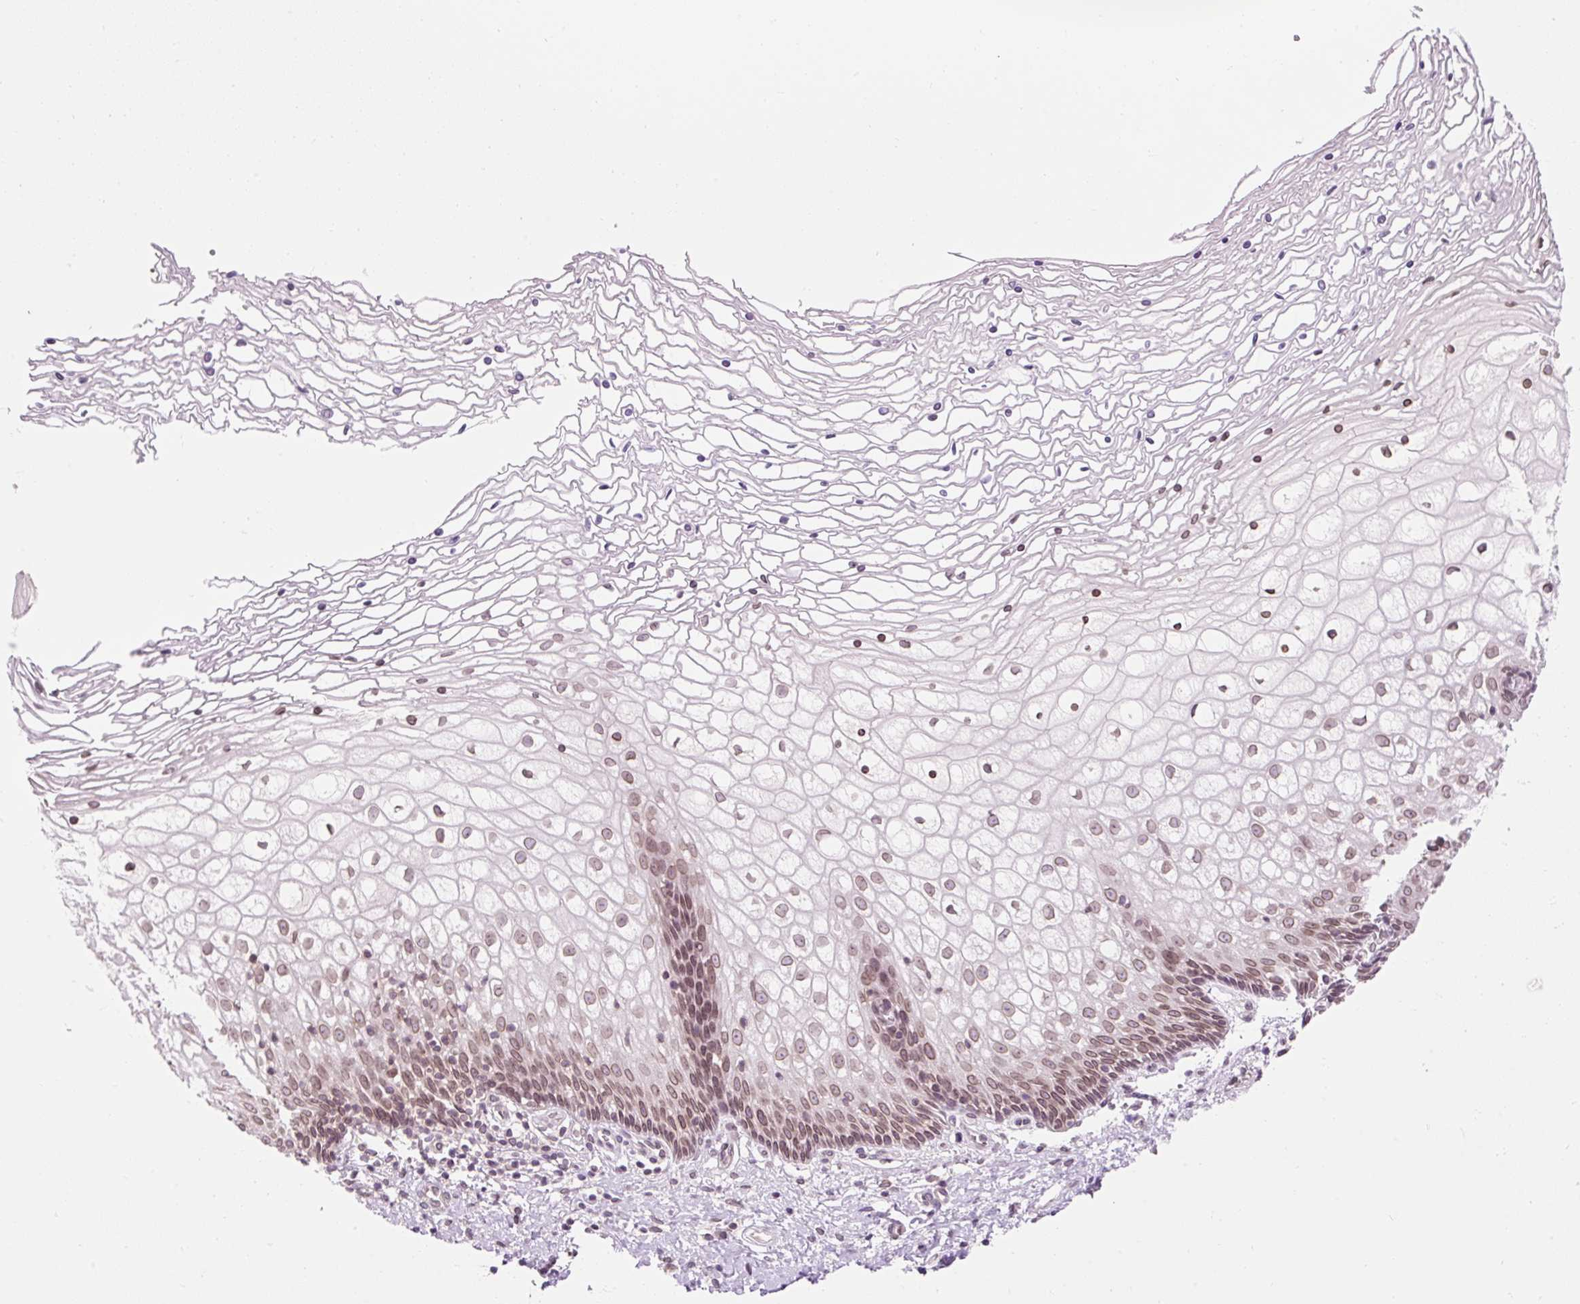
{"staining": {"intensity": "moderate", "quantity": "25%-75%", "location": "cytoplasmic/membranous,nuclear"}, "tissue": "cervix", "cell_type": "Glandular cells", "image_type": "normal", "snomed": [{"axis": "morphology", "description": "Normal tissue, NOS"}, {"axis": "topography", "description": "Cervix"}], "caption": "Cervix stained with DAB (3,3'-diaminobenzidine) immunohistochemistry exhibits medium levels of moderate cytoplasmic/membranous,nuclear positivity in about 25%-75% of glandular cells. (DAB (3,3'-diaminobenzidine) IHC, brown staining for protein, blue staining for nuclei).", "gene": "ZNF610", "patient": {"sex": "female", "age": 36}}